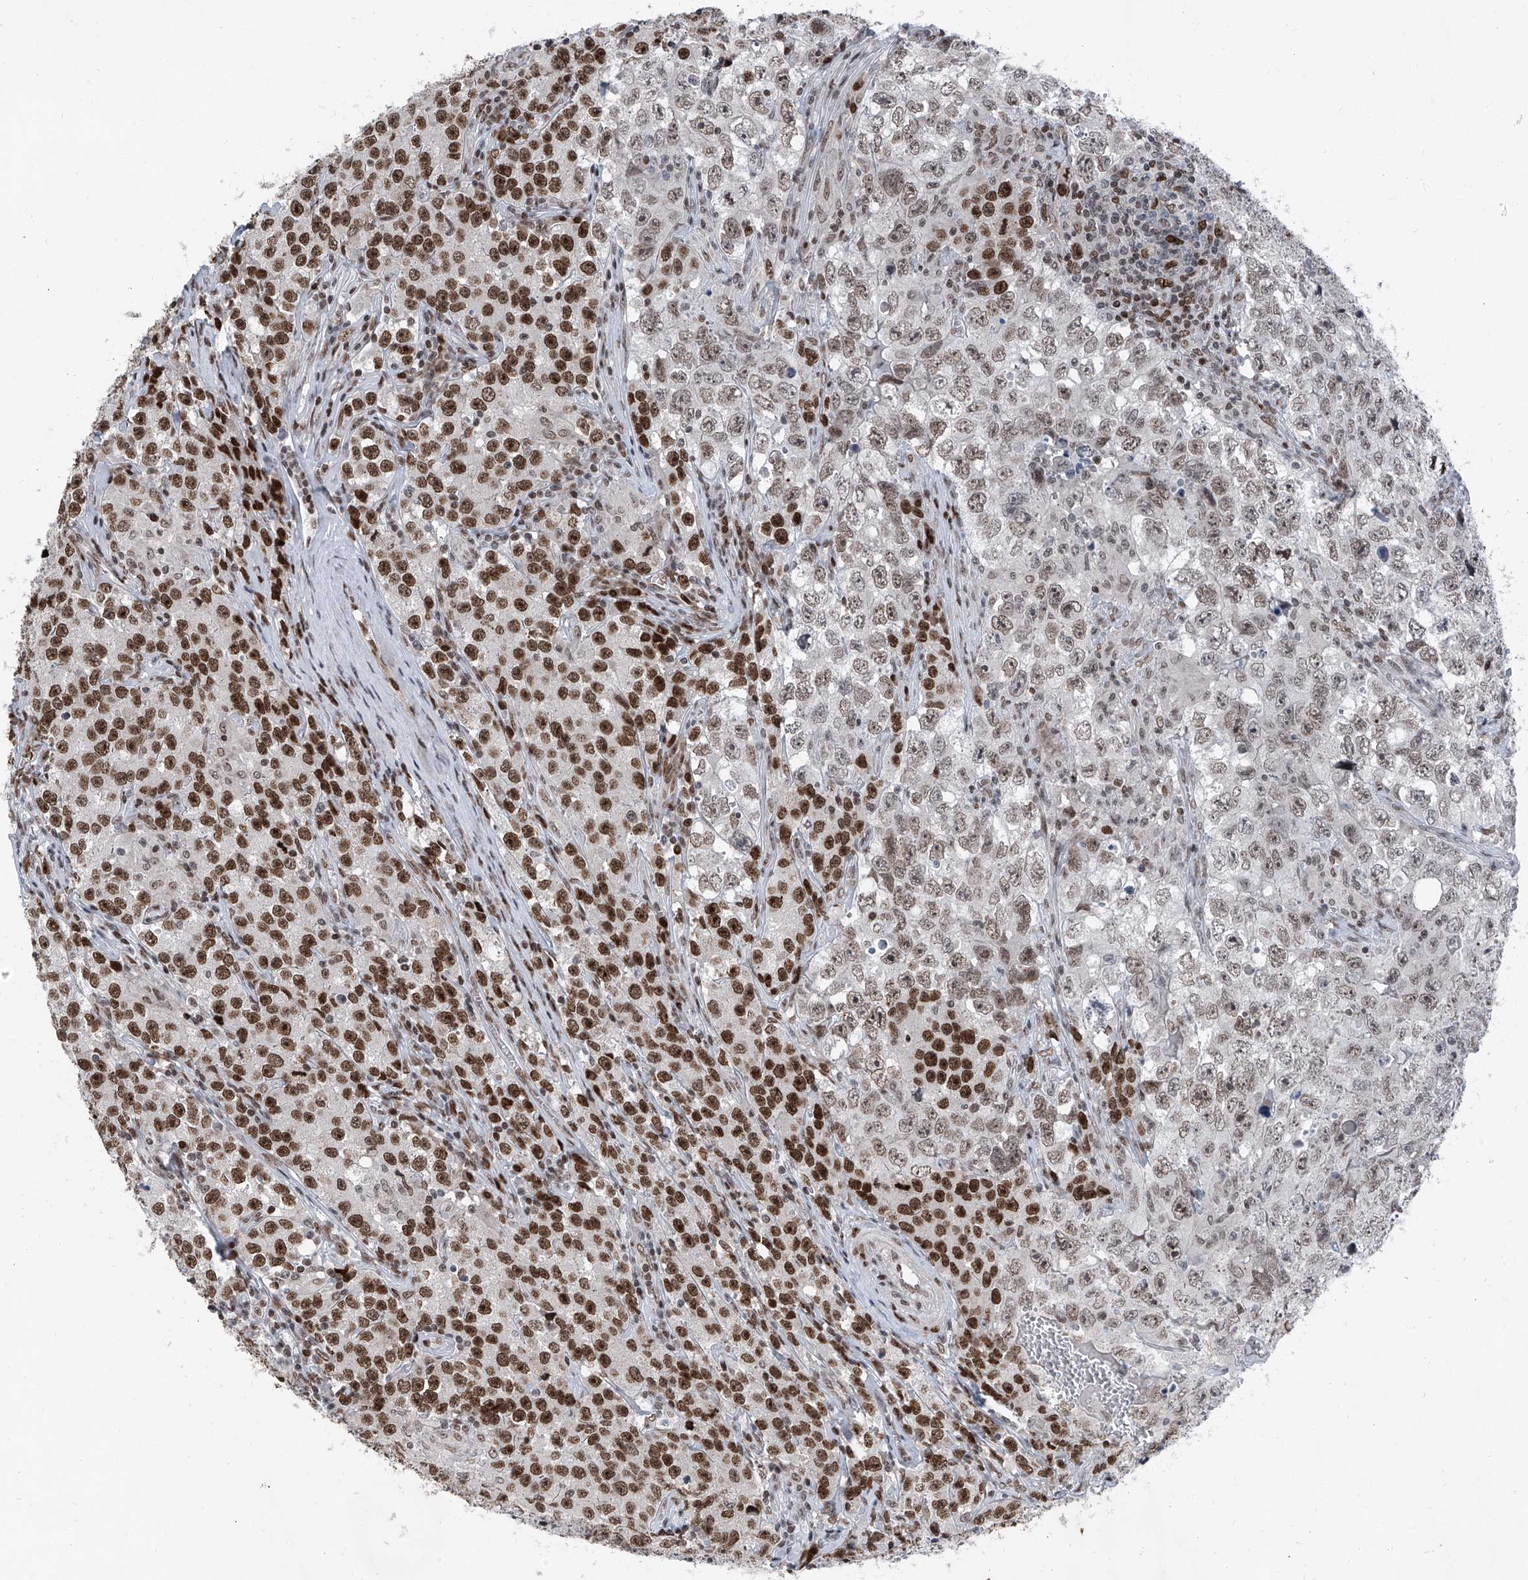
{"staining": {"intensity": "strong", "quantity": "25%-75%", "location": "nuclear"}, "tissue": "testis cancer", "cell_type": "Tumor cells", "image_type": "cancer", "snomed": [{"axis": "morphology", "description": "Seminoma, NOS"}, {"axis": "morphology", "description": "Carcinoma, Embryonal, NOS"}, {"axis": "topography", "description": "Testis"}], "caption": "Brown immunohistochemical staining in testis cancer (seminoma) demonstrates strong nuclear expression in about 25%-75% of tumor cells.", "gene": "BMI1", "patient": {"sex": "male", "age": 43}}